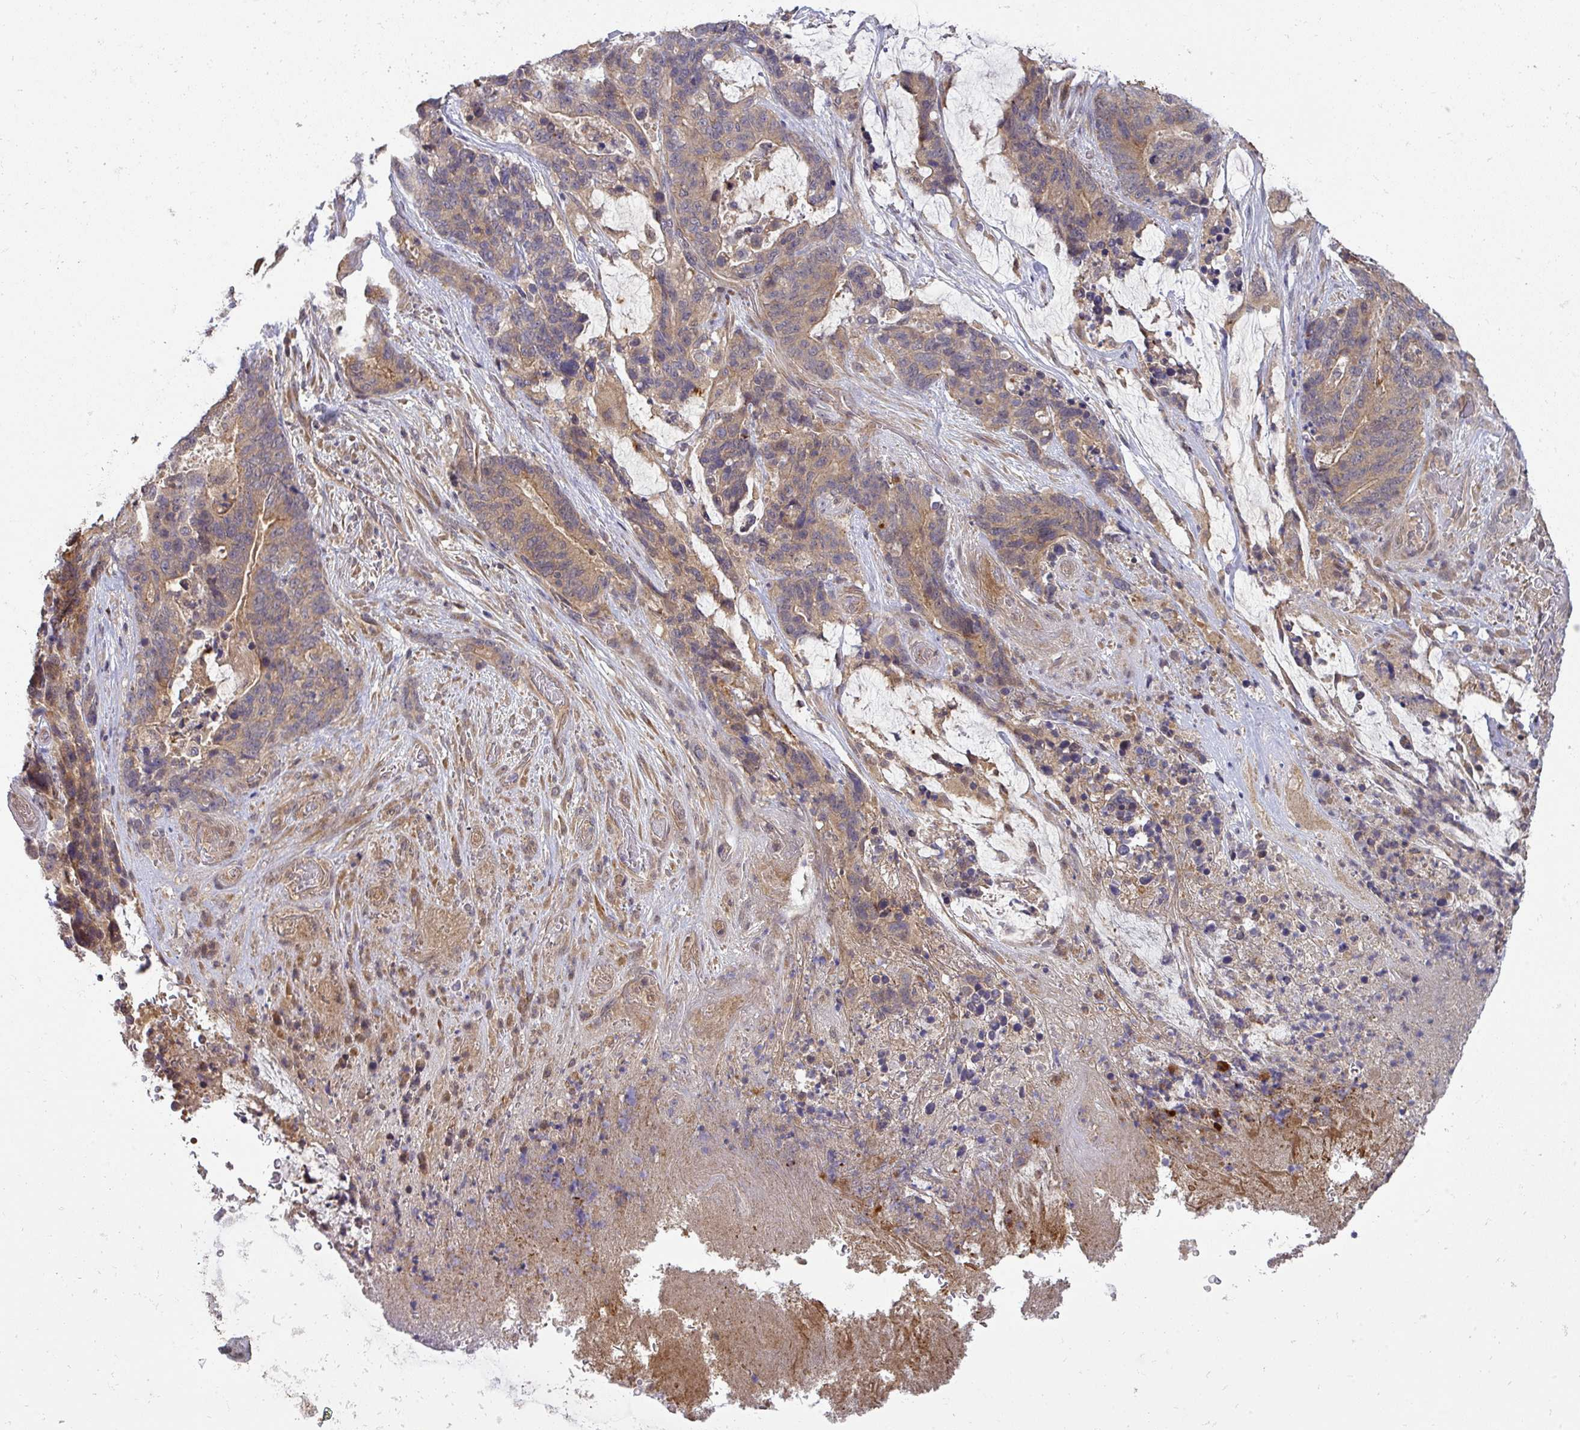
{"staining": {"intensity": "moderate", "quantity": "25%-75%", "location": "cytoplasmic/membranous"}, "tissue": "stomach cancer", "cell_type": "Tumor cells", "image_type": "cancer", "snomed": [{"axis": "morphology", "description": "Normal tissue, NOS"}, {"axis": "morphology", "description": "Adenocarcinoma, NOS"}, {"axis": "topography", "description": "Stomach"}], "caption": "Stomach adenocarcinoma was stained to show a protein in brown. There is medium levels of moderate cytoplasmic/membranous expression in about 25%-75% of tumor cells. The protein is stained brown, and the nuclei are stained in blue (DAB (3,3'-diaminobenzidine) IHC with brightfield microscopy, high magnification).", "gene": "CCDC121", "patient": {"sex": "female", "age": 64}}